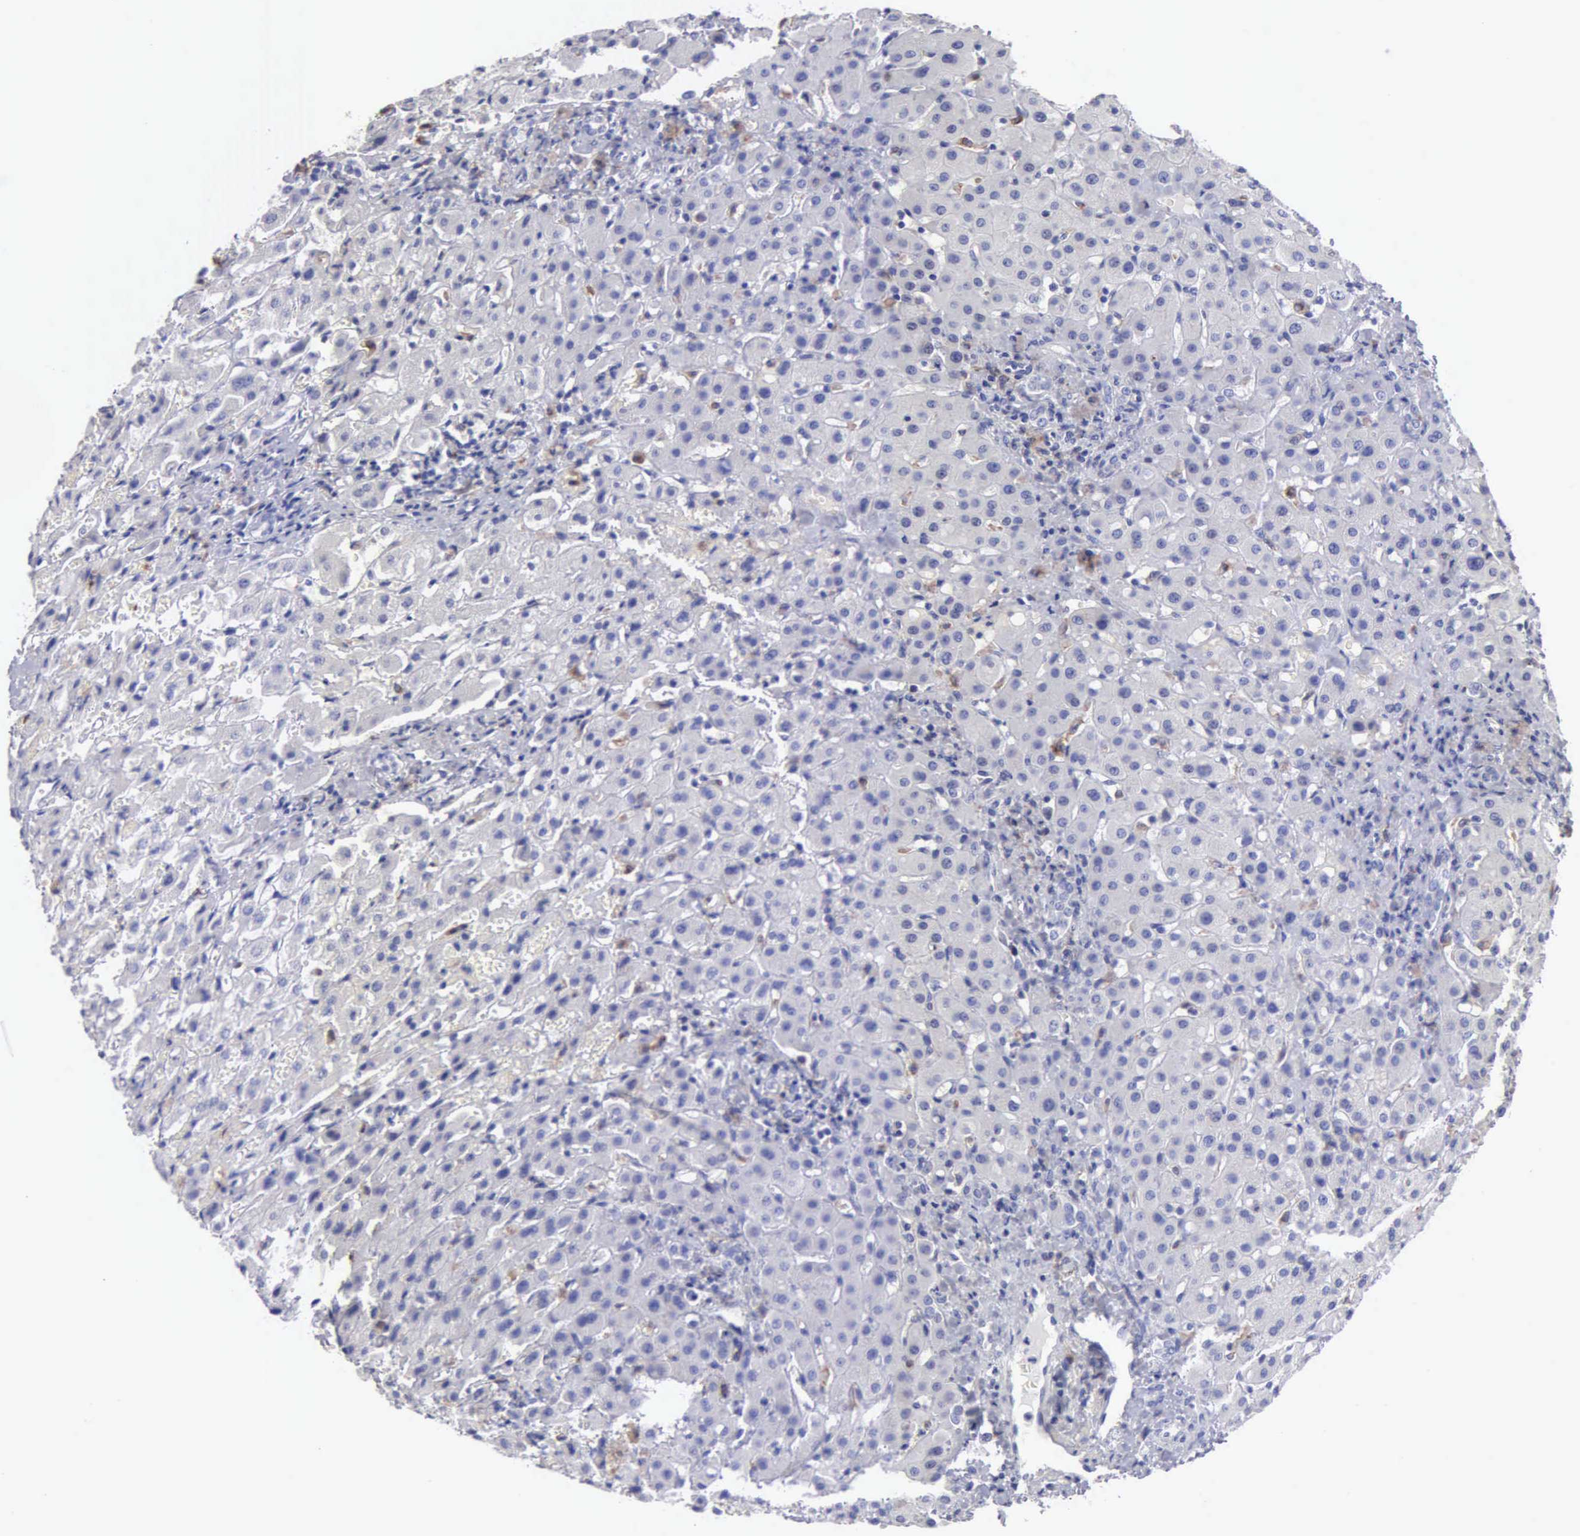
{"staining": {"intensity": "negative", "quantity": "none", "location": "none"}, "tissue": "liver", "cell_type": "Cholangiocytes", "image_type": "normal", "snomed": [{"axis": "morphology", "description": "Normal tissue, NOS"}, {"axis": "topography", "description": "Liver"}], "caption": "Histopathology image shows no protein expression in cholangiocytes of benign liver. (DAB (3,3'-diaminobenzidine) immunohistochemistry visualized using brightfield microscopy, high magnification).", "gene": "TYRP1", "patient": {"sex": "female", "age": 27}}